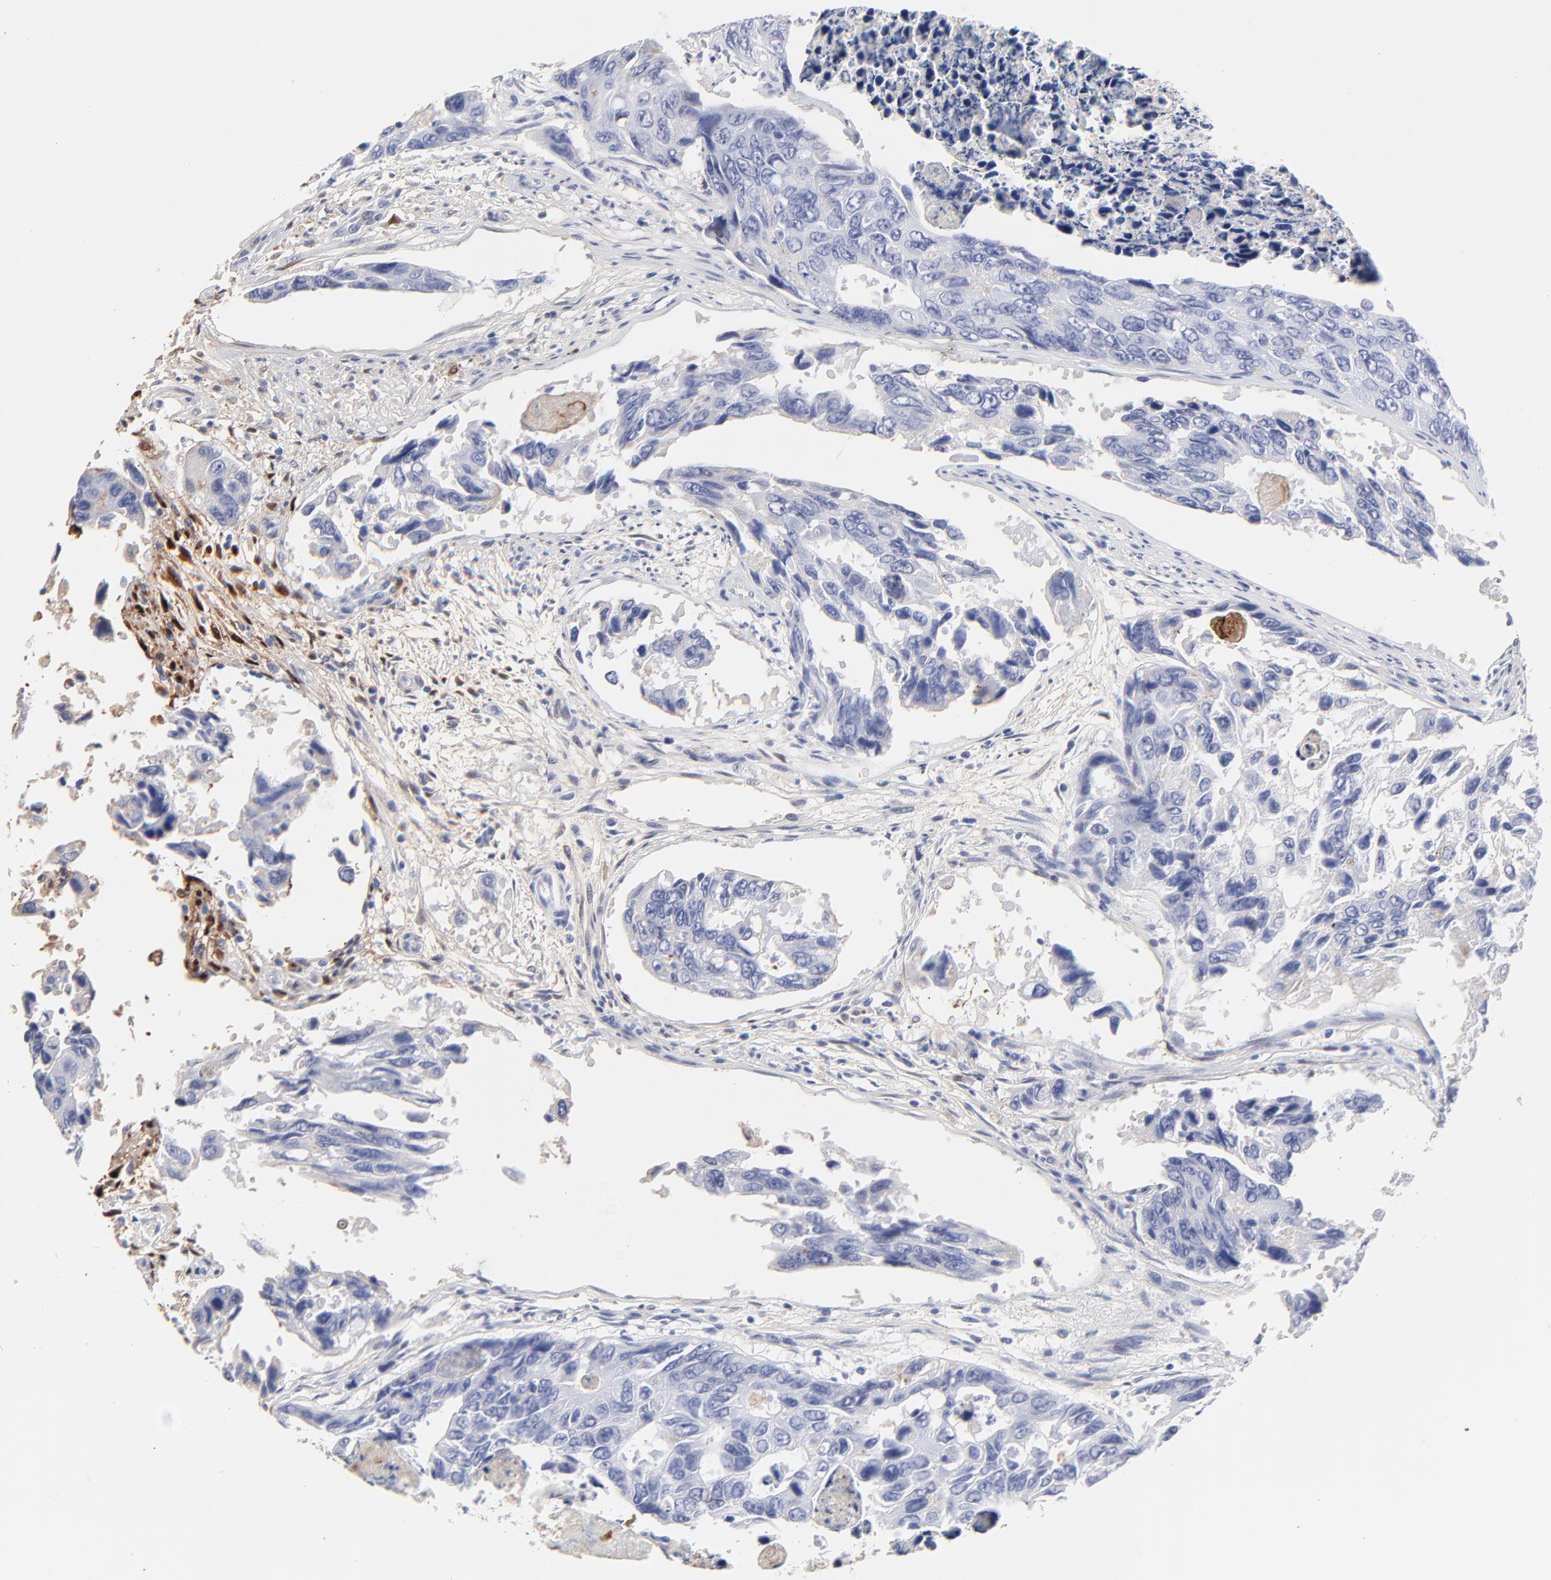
{"staining": {"intensity": "negative", "quantity": "none", "location": "none"}, "tissue": "colorectal cancer", "cell_type": "Tumor cells", "image_type": "cancer", "snomed": [{"axis": "morphology", "description": "Adenocarcinoma, NOS"}, {"axis": "topography", "description": "Colon"}], "caption": "This is an immunohistochemistry (IHC) image of human colorectal cancer. There is no expression in tumor cells.", "gene": "SMARCA1", "patient": {"sex": "female", "age": 86}}